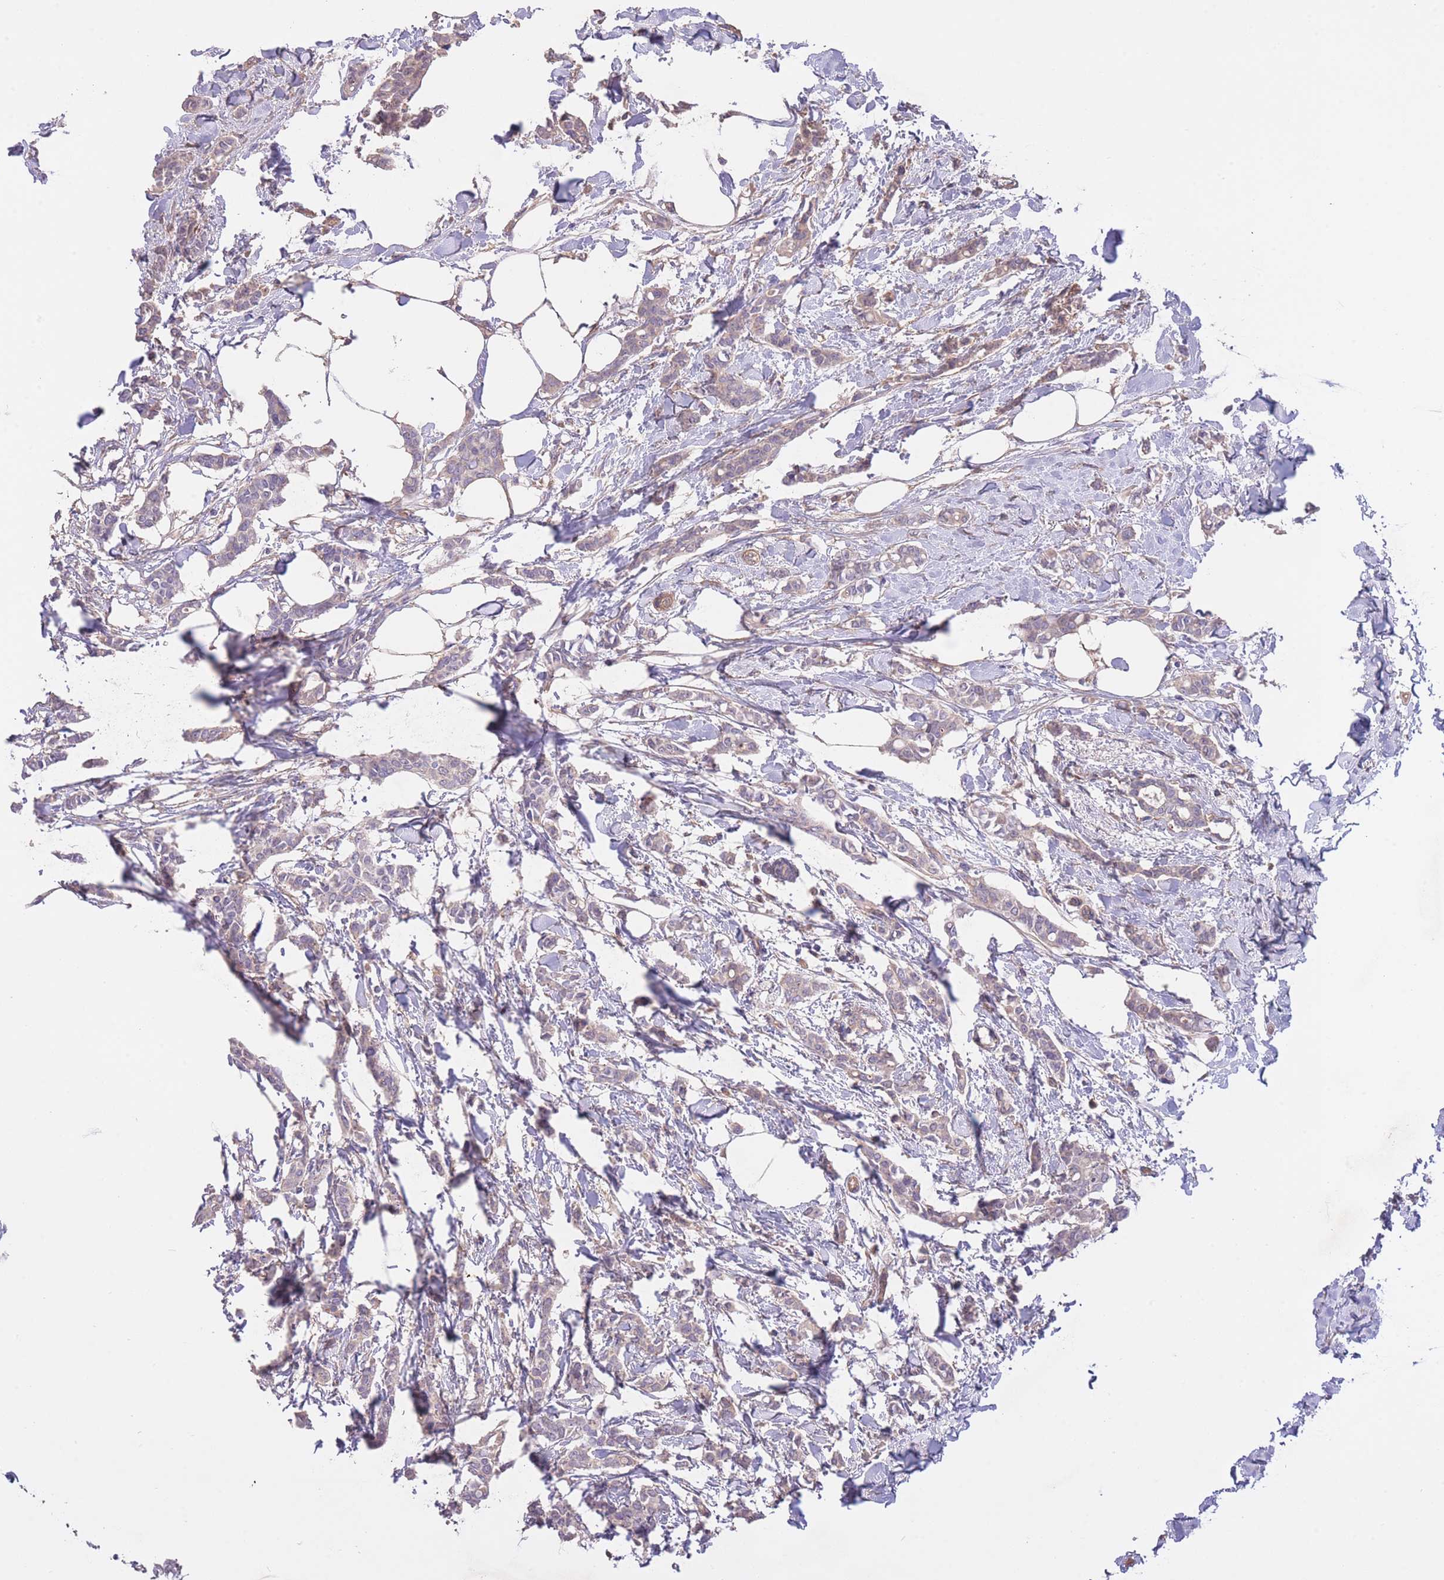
{"staining": {"intensity": "weak", "quantity": "25%-75%", "location": "cytoplasmic/membranous"}, "tissue": "breast cancer", "cell_type": "Tumor cells", "image_type": "cancer", "snomed": [{"axis": "morphology", "description": "Duct carcinoma"}, {"axis": "topography", "description": "Breast"}], "caption": "The immunohistochemical stain shows weak cytoplasmic/membranous expression in tumor cells of breast infiltrating ductal carcinoma tissue.", "gene": "CHAC1", "patient": {"sex": "female", "age": 41}}